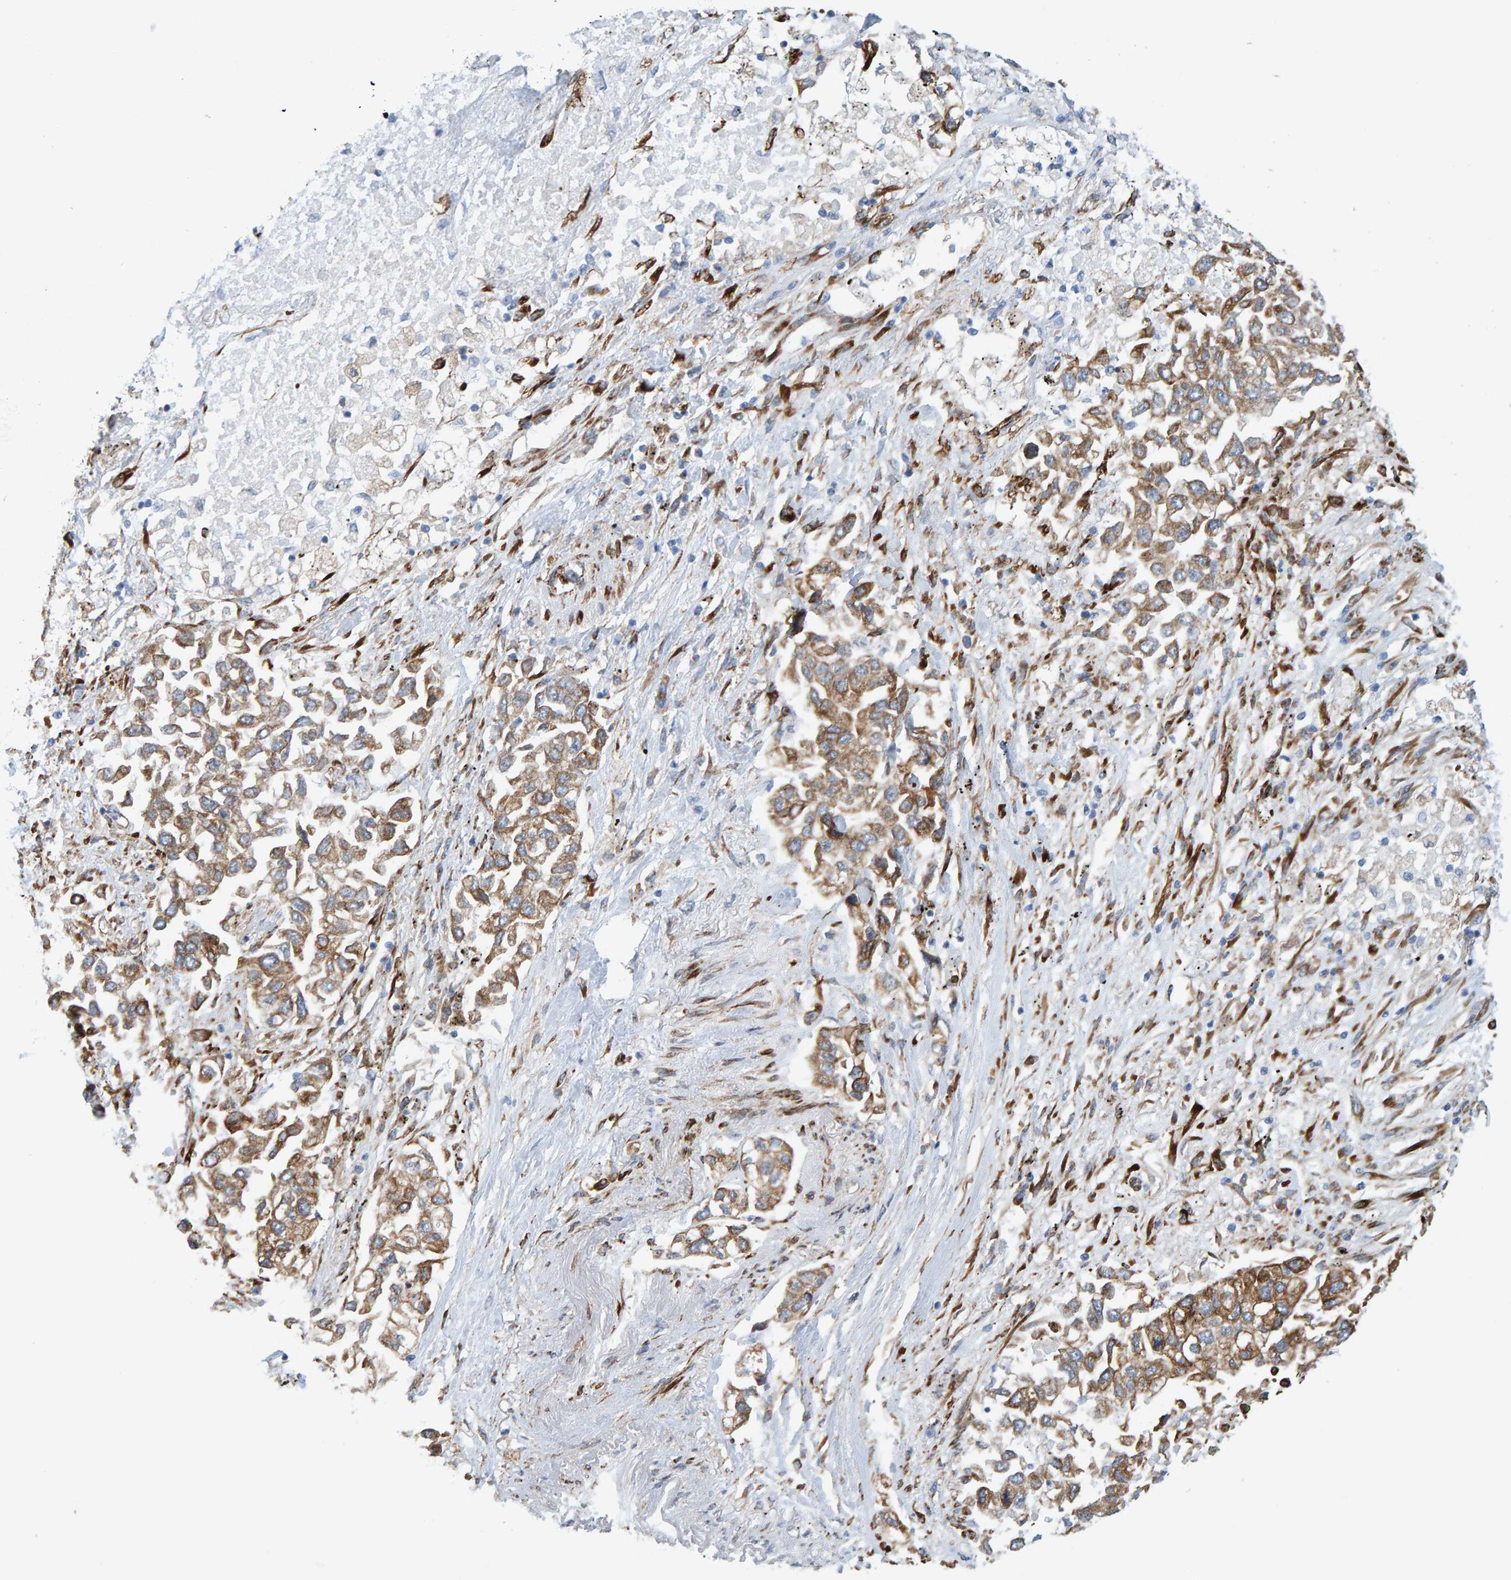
{"staining": {"intensity": "strong", "quantity": ">75%", "location": "cytoplasmic/membranous"}, "tissue": "lung cancer", "cell_type": "Tumor cells", "image_type": "cancer", "snomed": [{"axis": "morphology", "description": "Inflammation, NOS"}, {"axis": "morphology", "description": "Adenocarcinoma, NOS"}, {"axis": "topography", "description": "Lung"}], "caption": "Lung adenocarcinoma stained with a protein marker displays strong staining in tumor cells.", "gene": "MMP16", "patient": {"sex": "male", "age": 63}}